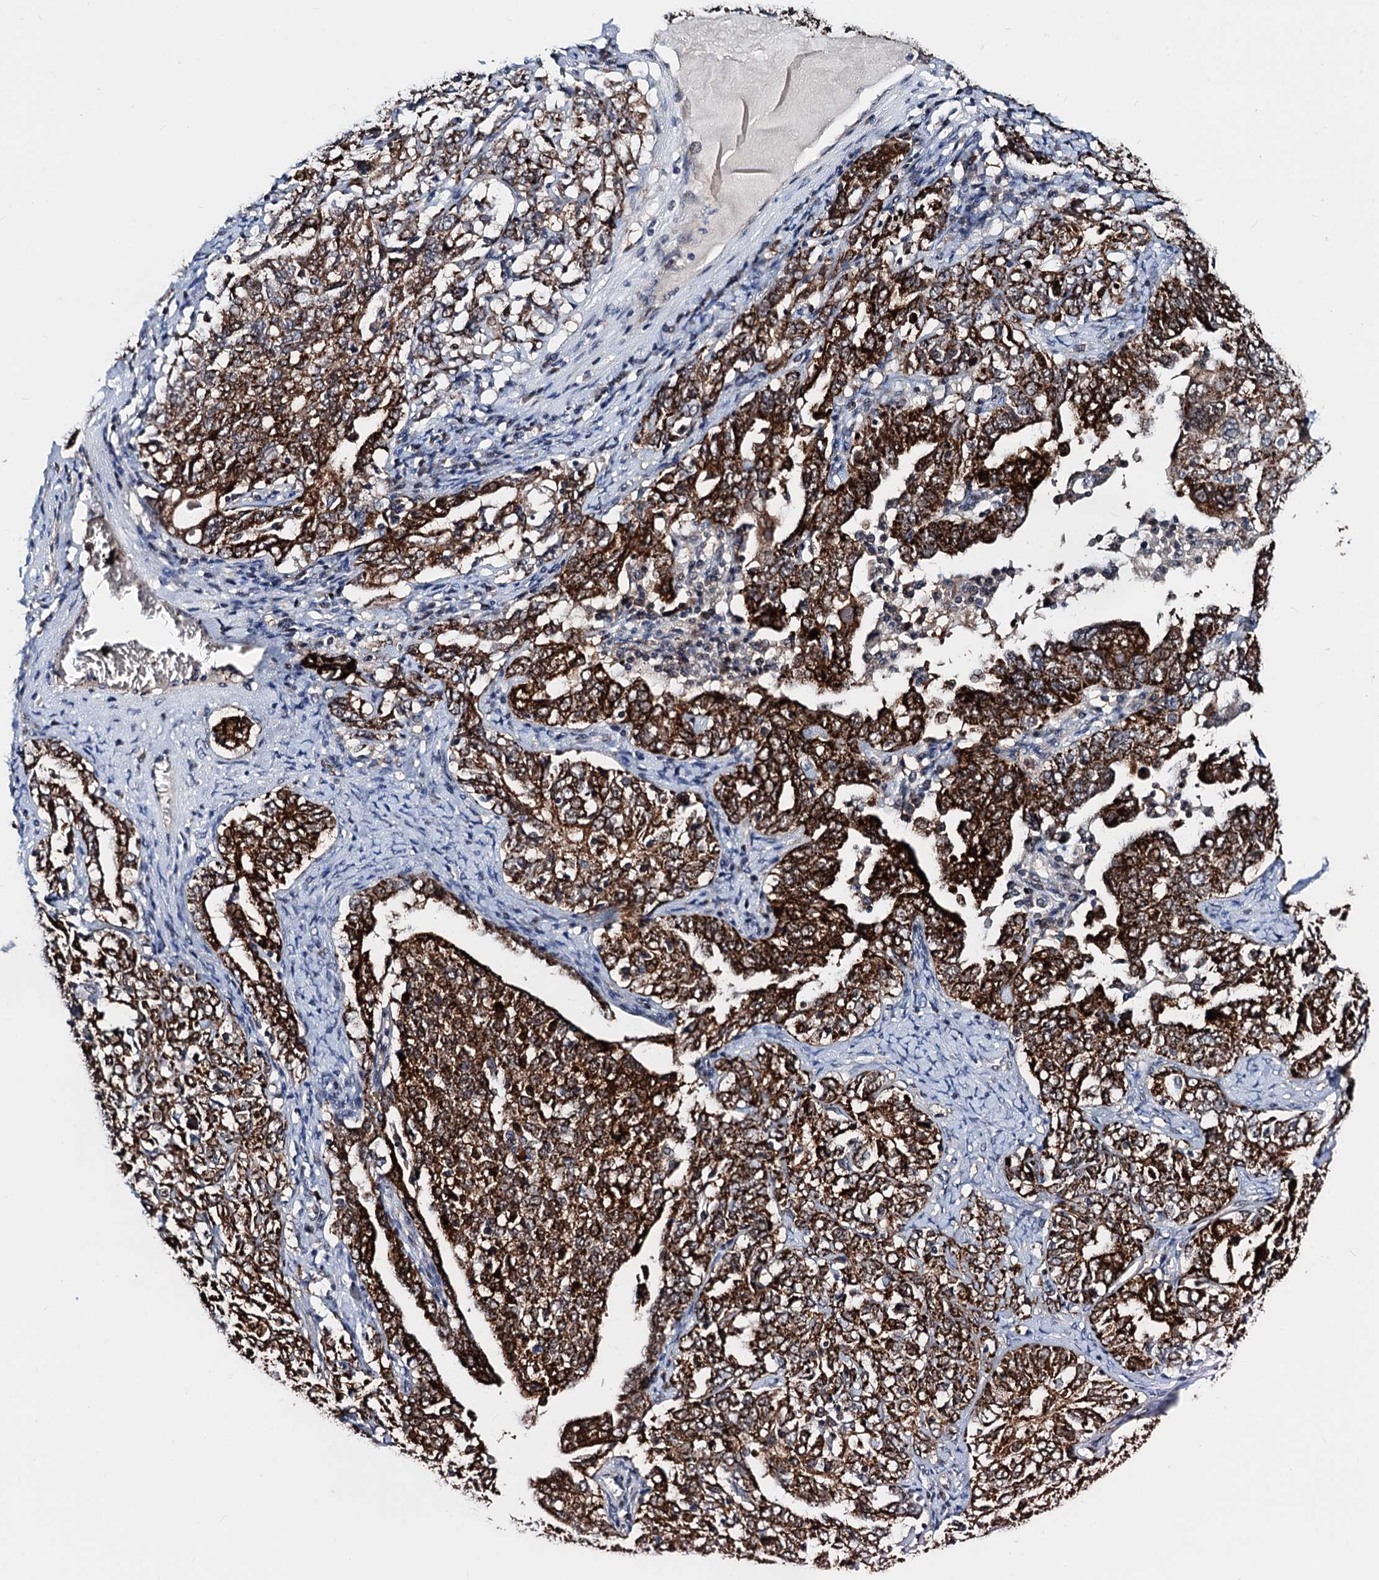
{"staining": {"intensity": "strong", "quantity": ">75%", "location": "cytoplasmic/membranous"}, "tissue": "ovarian cancer", "cell_type": "Tumor cells", "image_type": "cancer", "snomed": [{"axis": "morphology", "description": "Carcinoma, endometroid"}, {"axis": "topography", "description": "Ovary"}], "caption": "A high amount of strong cytoplasmic/membranous staining is appreciated in about >75% of tumor cells in ovarian cancer (endometroid carcinoma) tissue.", "gene": "COA4", "patient": {"sex": "female", "age": 62}}